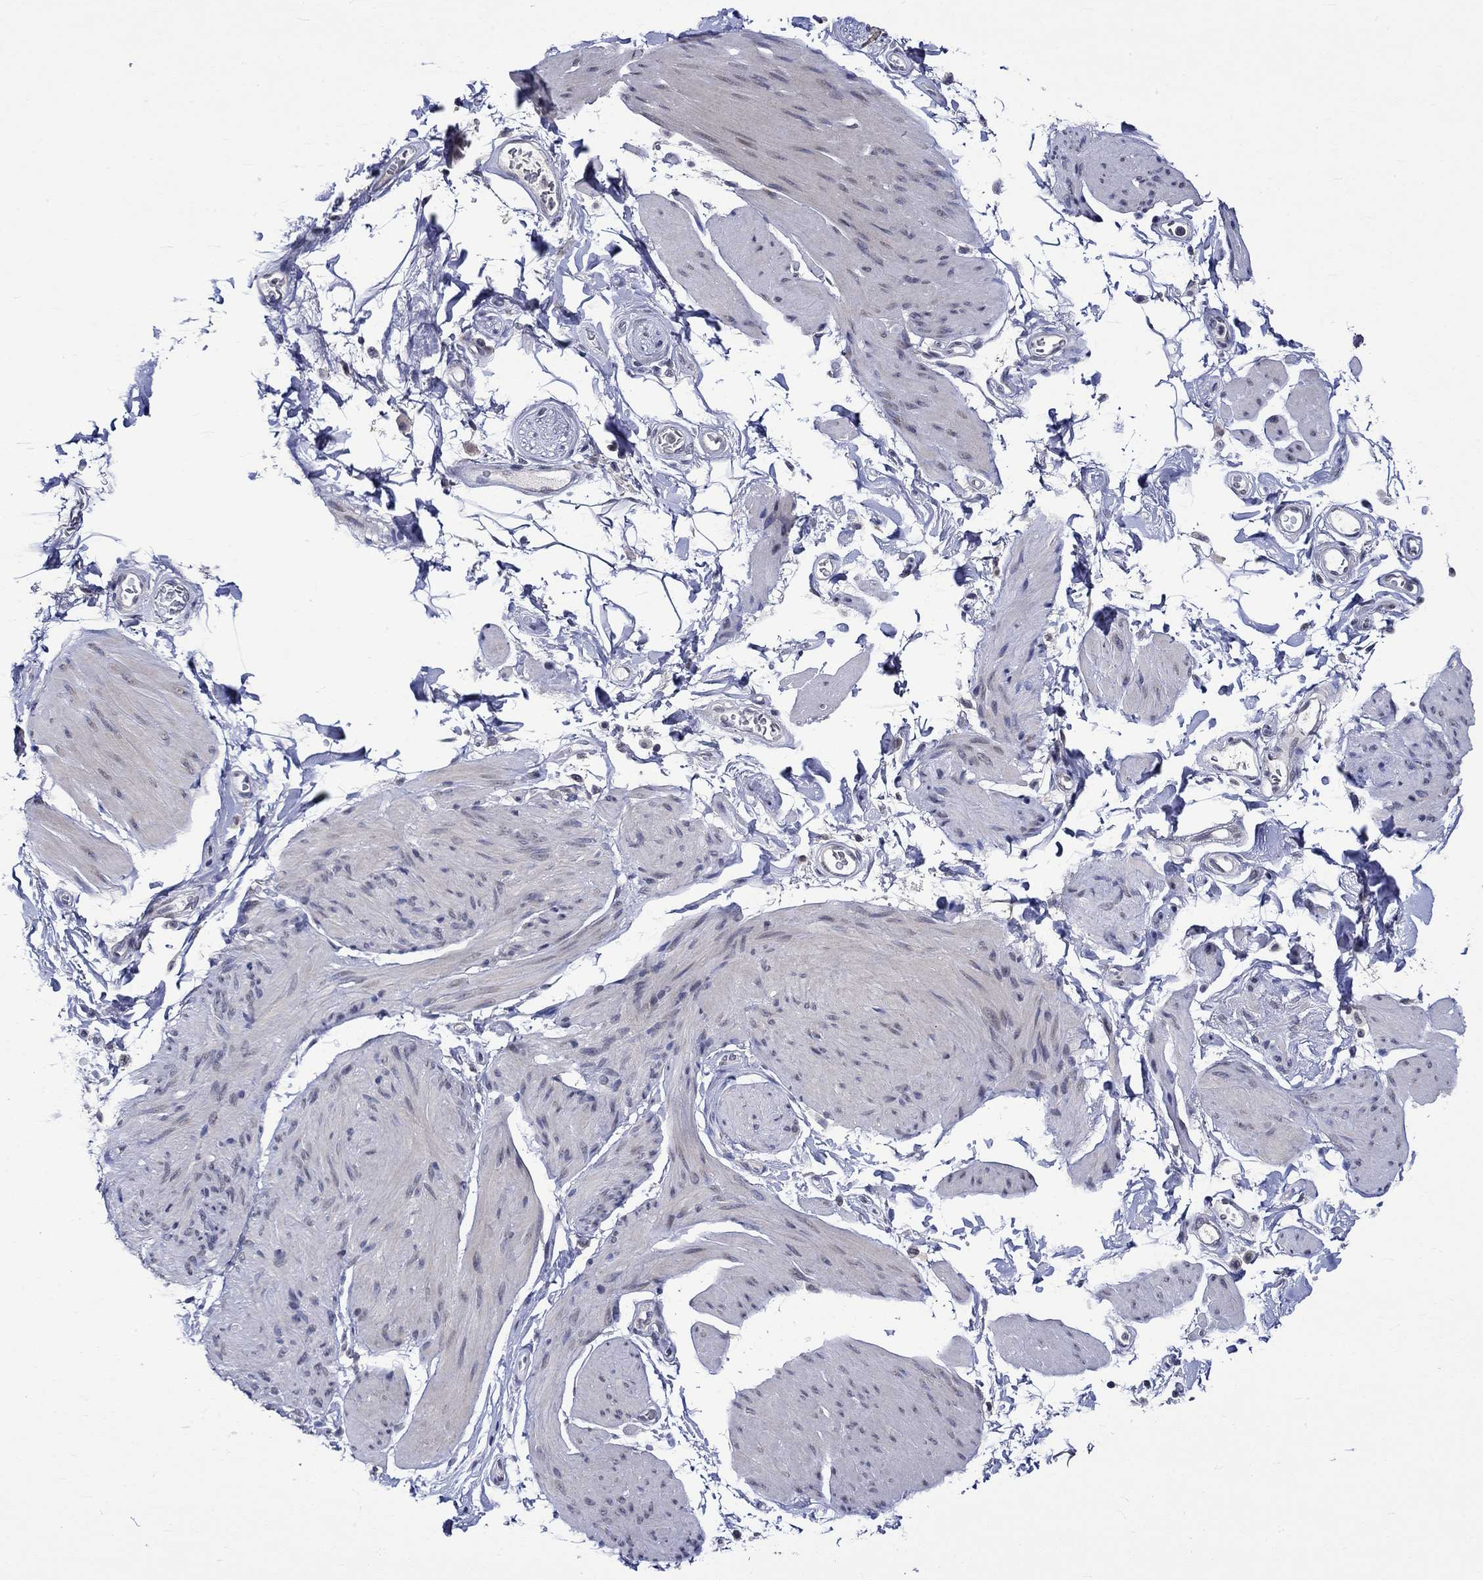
{"staining": {"intensity": "negative", "quantity": "none", "location": "none"}, "tissue": "smooth muscle", "cell_type": "Smooth muscle cells", "image_type": "normal", "snomed": [{"axis": "morphology", "description": "Normal tissue, NOS"}, {"axis": "topography", "description": "Adipose tissue"}, {"axis": "topography", "description": "Smooth muscle"}, {"axis": "topography", "description": "Peripheral nerve tissue"}], "caption": "IHC of unremarkable human smooth muscle exhibits no positivity in smooth muscle cells. (Brightfield microscopy of DAB immunohistochemistry at high magnification).", "gene": "DDX3Y", "patient": {"sex": "male", "age": 83}}